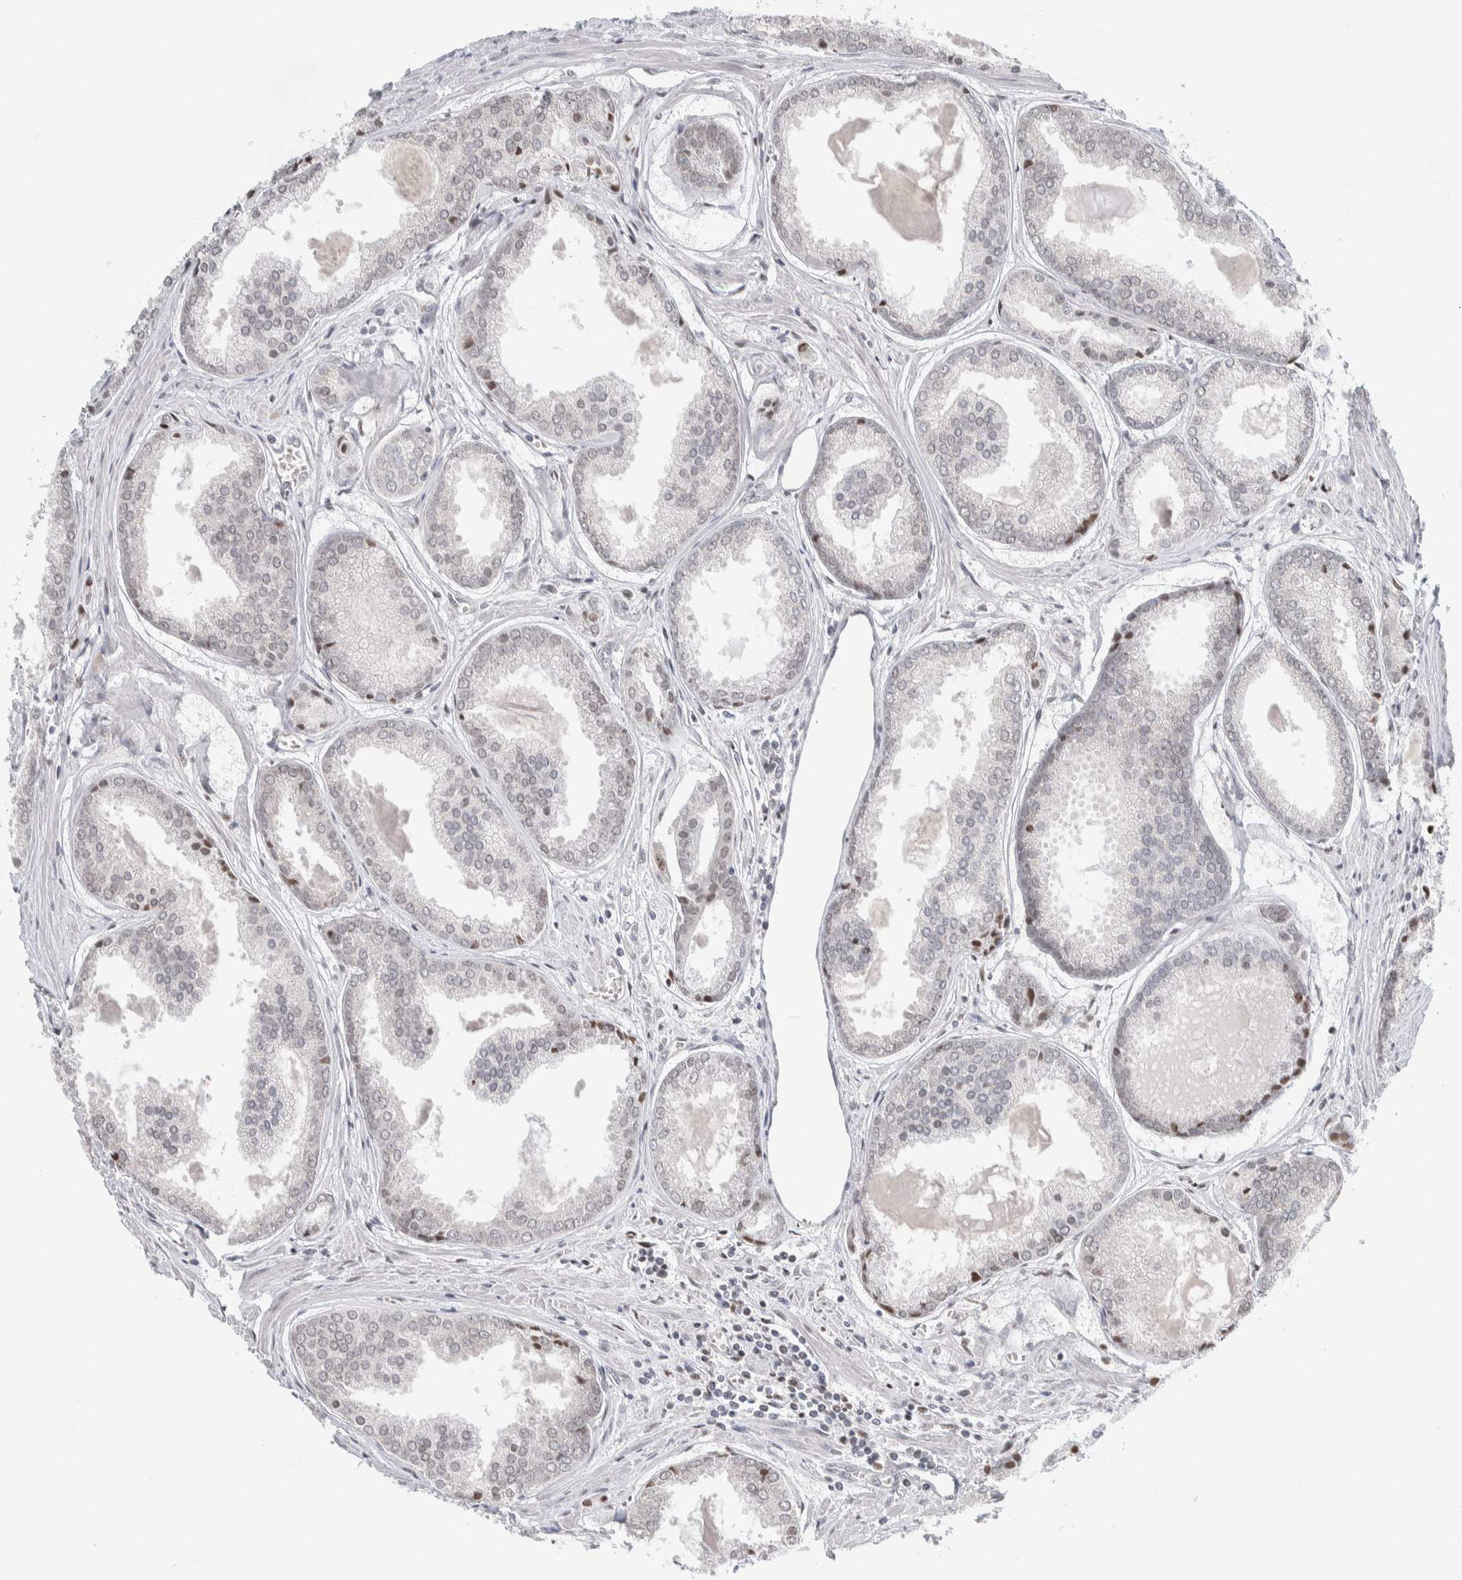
{"staining": {"intensity": "weak", "quantity": "<25%", "location": "nuclear"}, "tissue": "prostate cancer", "cell_type": "Tumor cells", "image_type": "cancer", "snomed": [{"axis": "morphology", "description": "Adenocarcinoma, Low grade"}, {"axis": "topography", "description": "Prostate"}], "caption": "Histopathology image shows no significant protein staining in tumor cells of prostate cancer (low-grade adenocarcinoma). (DAB immunohistochemistry (IHC), high magnification).", "gene": "NEUROD1", "patient": {"sex": "male", "age": 64}}